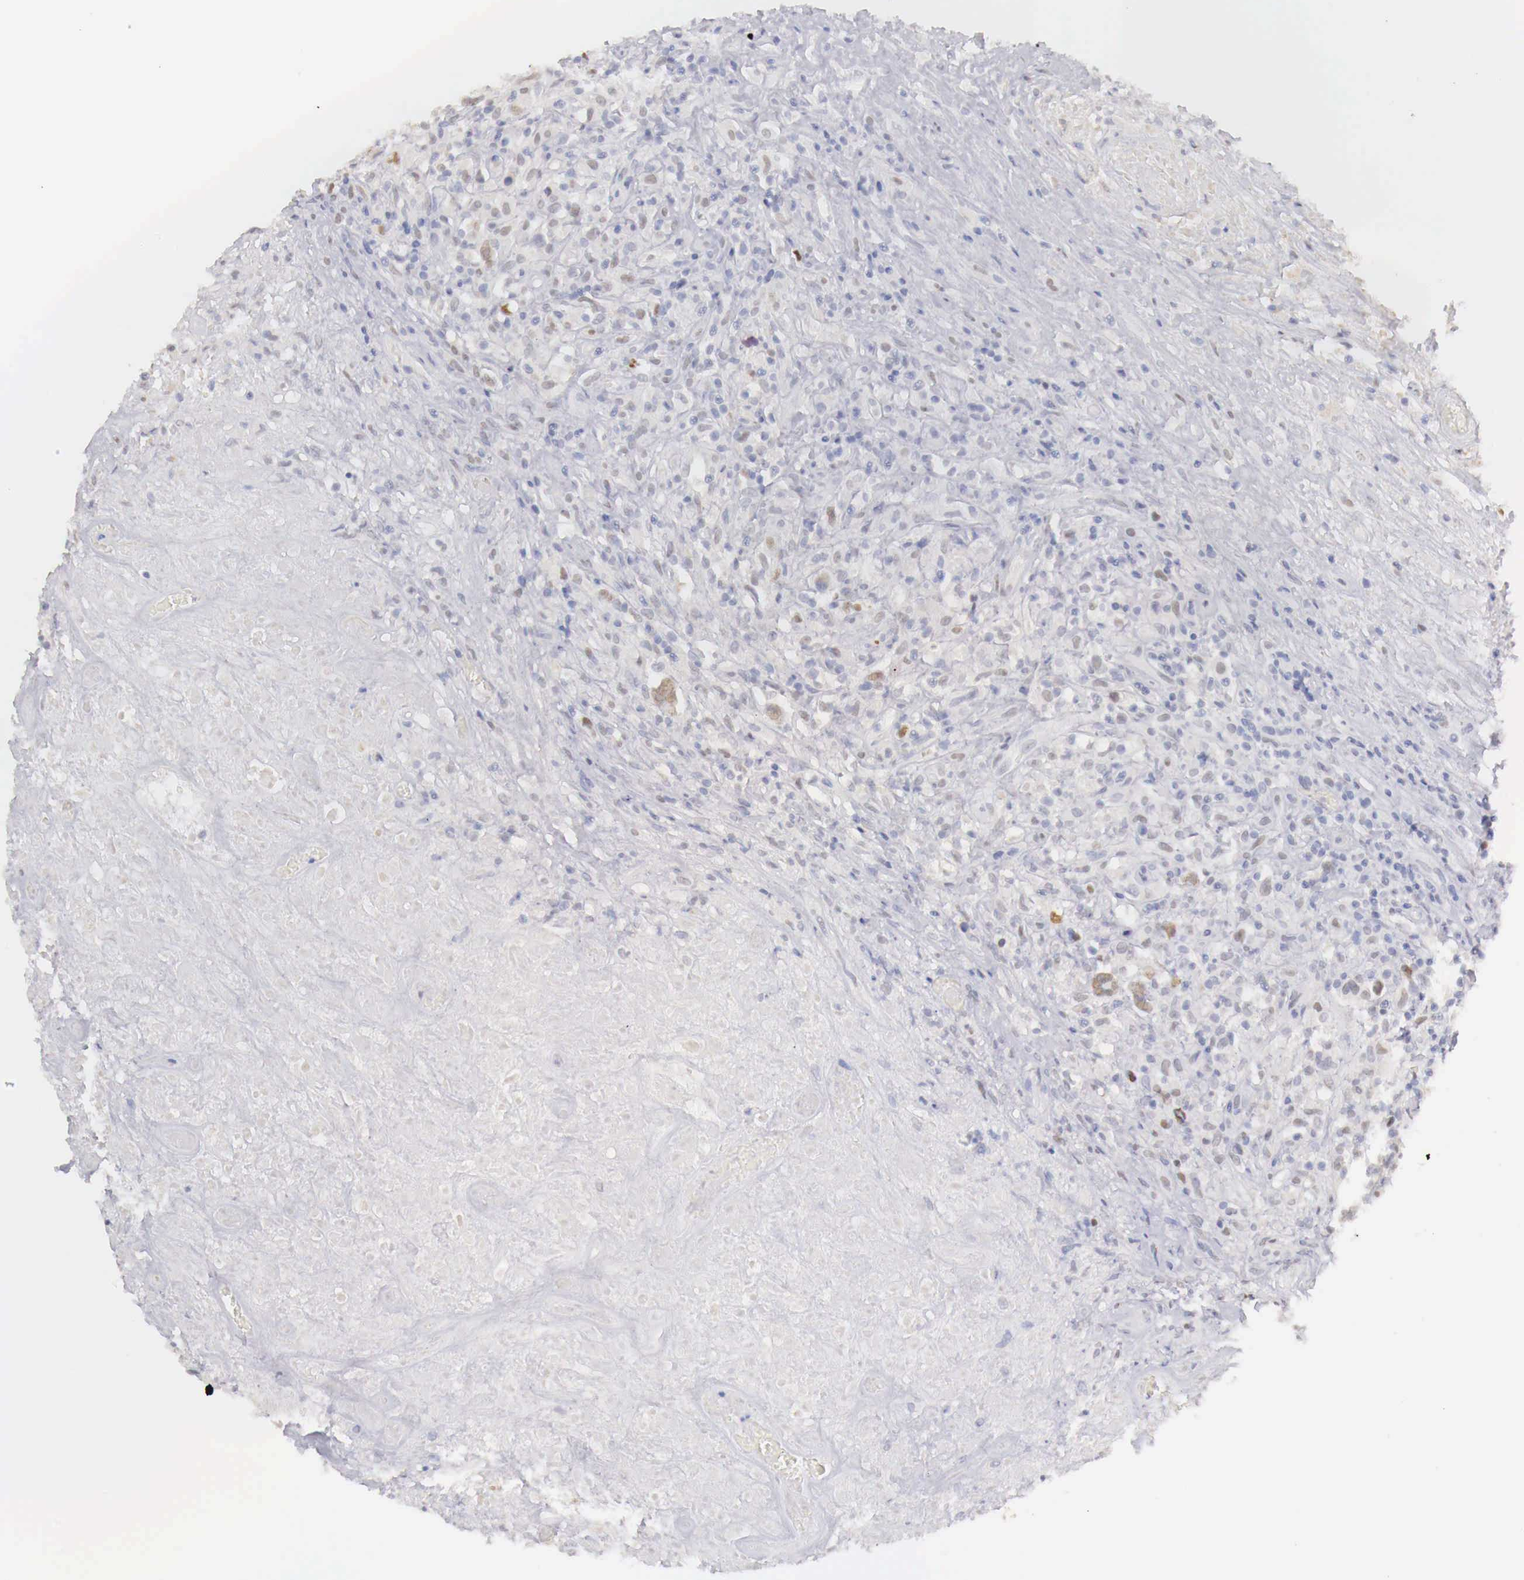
{"staining": {"intensity": "negative", "quantity": "none", "location": "none"}, "tissue": "lymphoma", "cell_type": "Tumor cells", "image_type": "cancer", "snomed": [{"axis": "morphology", "description": "Hodgkin's disease, NOS"}, {"axis": "topography", "description": "Lymph node"}], "caption": "This photomicrograph is of lymphoma stained with IHC to label a protein in brown with the nuclei are counter-stained blue. There is no expression in tumor cells. Brightfield microscopy of IHC stained with DAB (brown) and hematoxylin (blue), captured at high magnification.", "gene": "UBA1", "patient": {"sex": "male", "age": 46}}